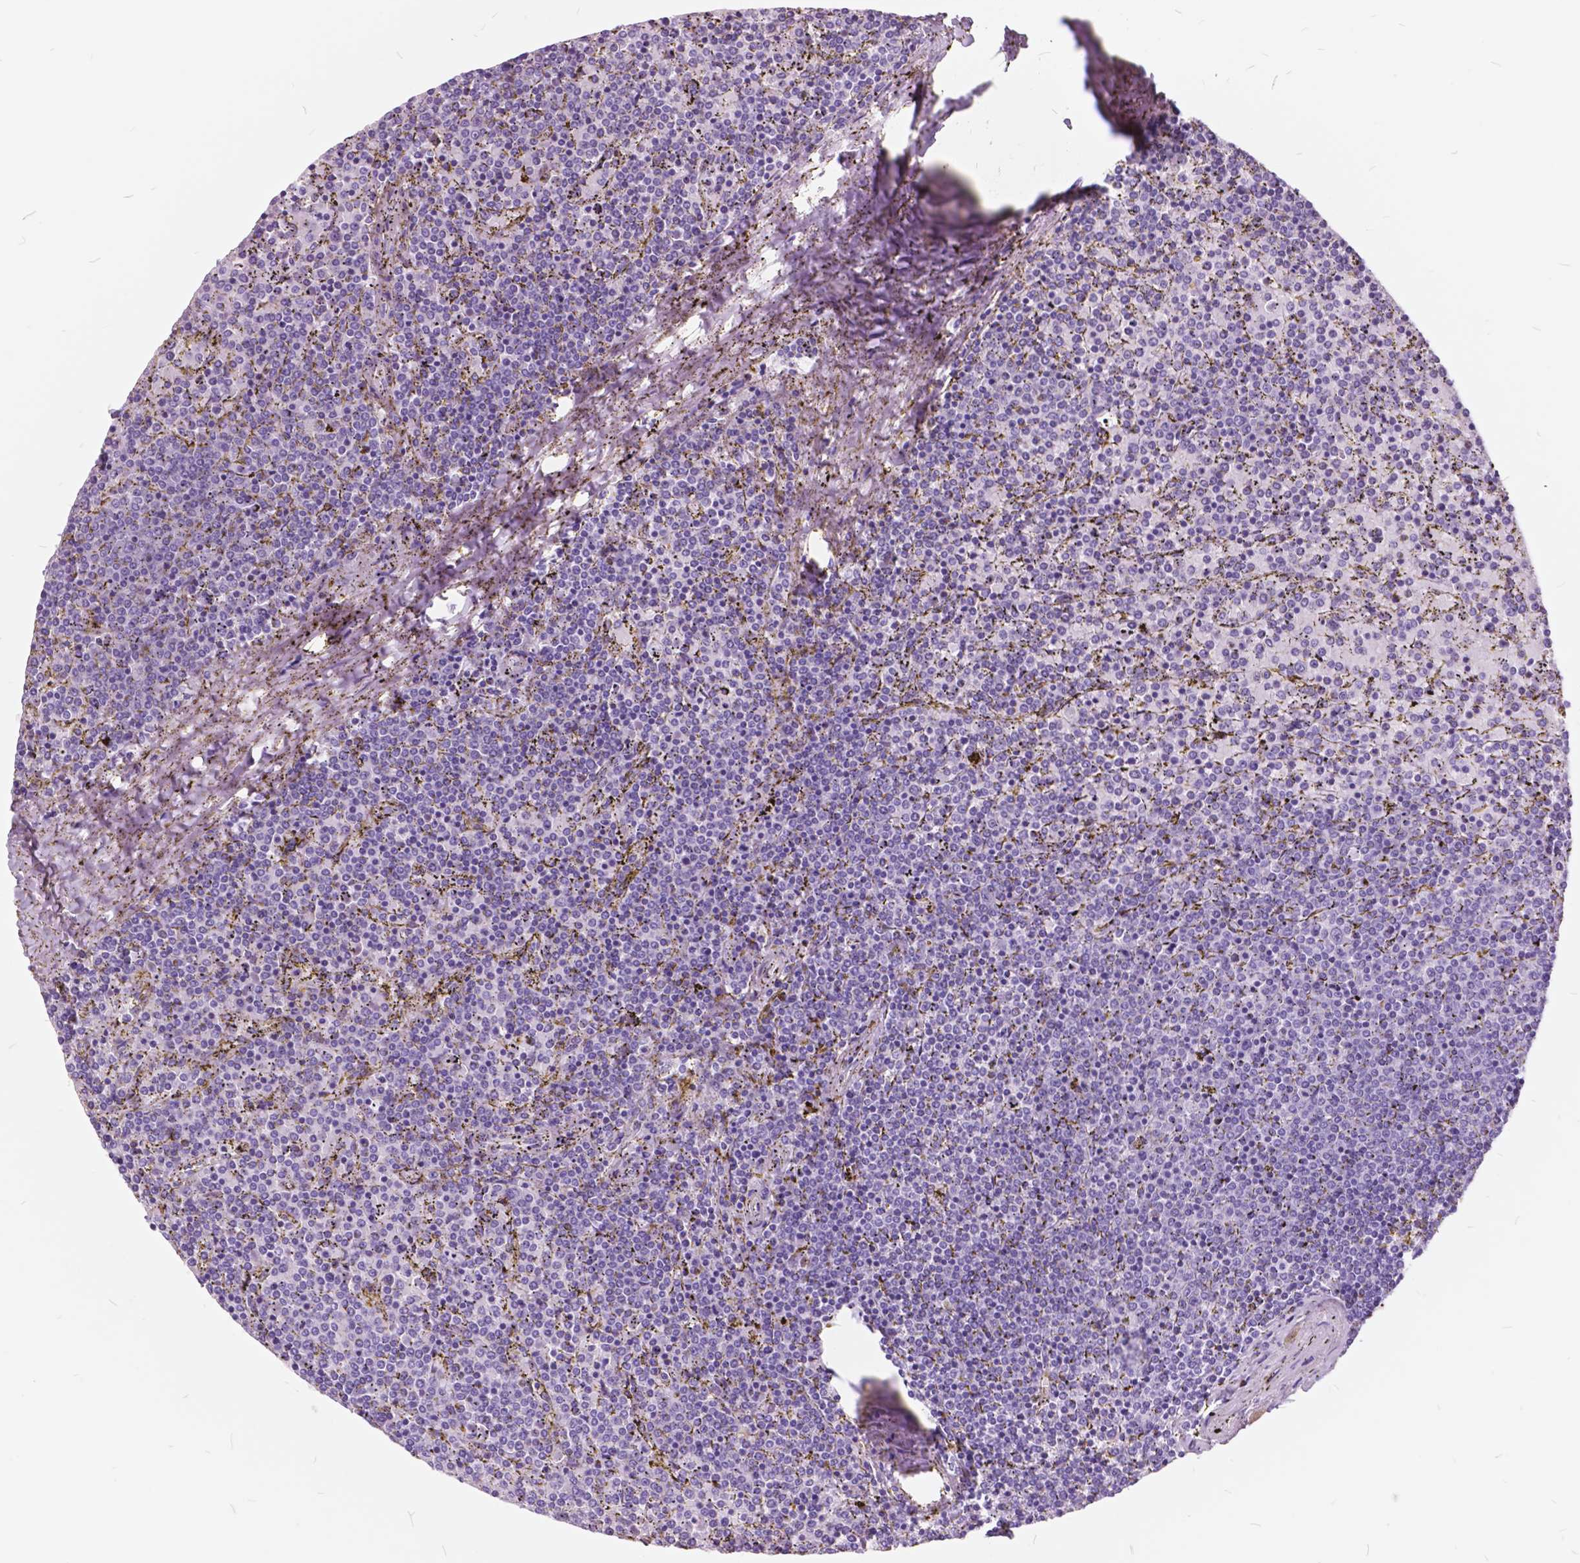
{"staining": {"intensity": "negative", "quantity": "none", "location": "none"}, "tissue": "lymphoma", "cell_type": "Tumor cells", "image_type": "cancer", "snomed": [{"axis": "morphology", "description": "Malignant lymphoma, non-Hodgkin's type, Low grade"}, {"axis": "topography", "description": "Spleen"}], "caption": "High power microscopy photomicrograph of an immunohistochemistry (IHC) histopathology image of lymphoma, revealing no significant staining in tumor cells.", "gene": "GDF9", "patient": {"sex": "female", "age": 77}}